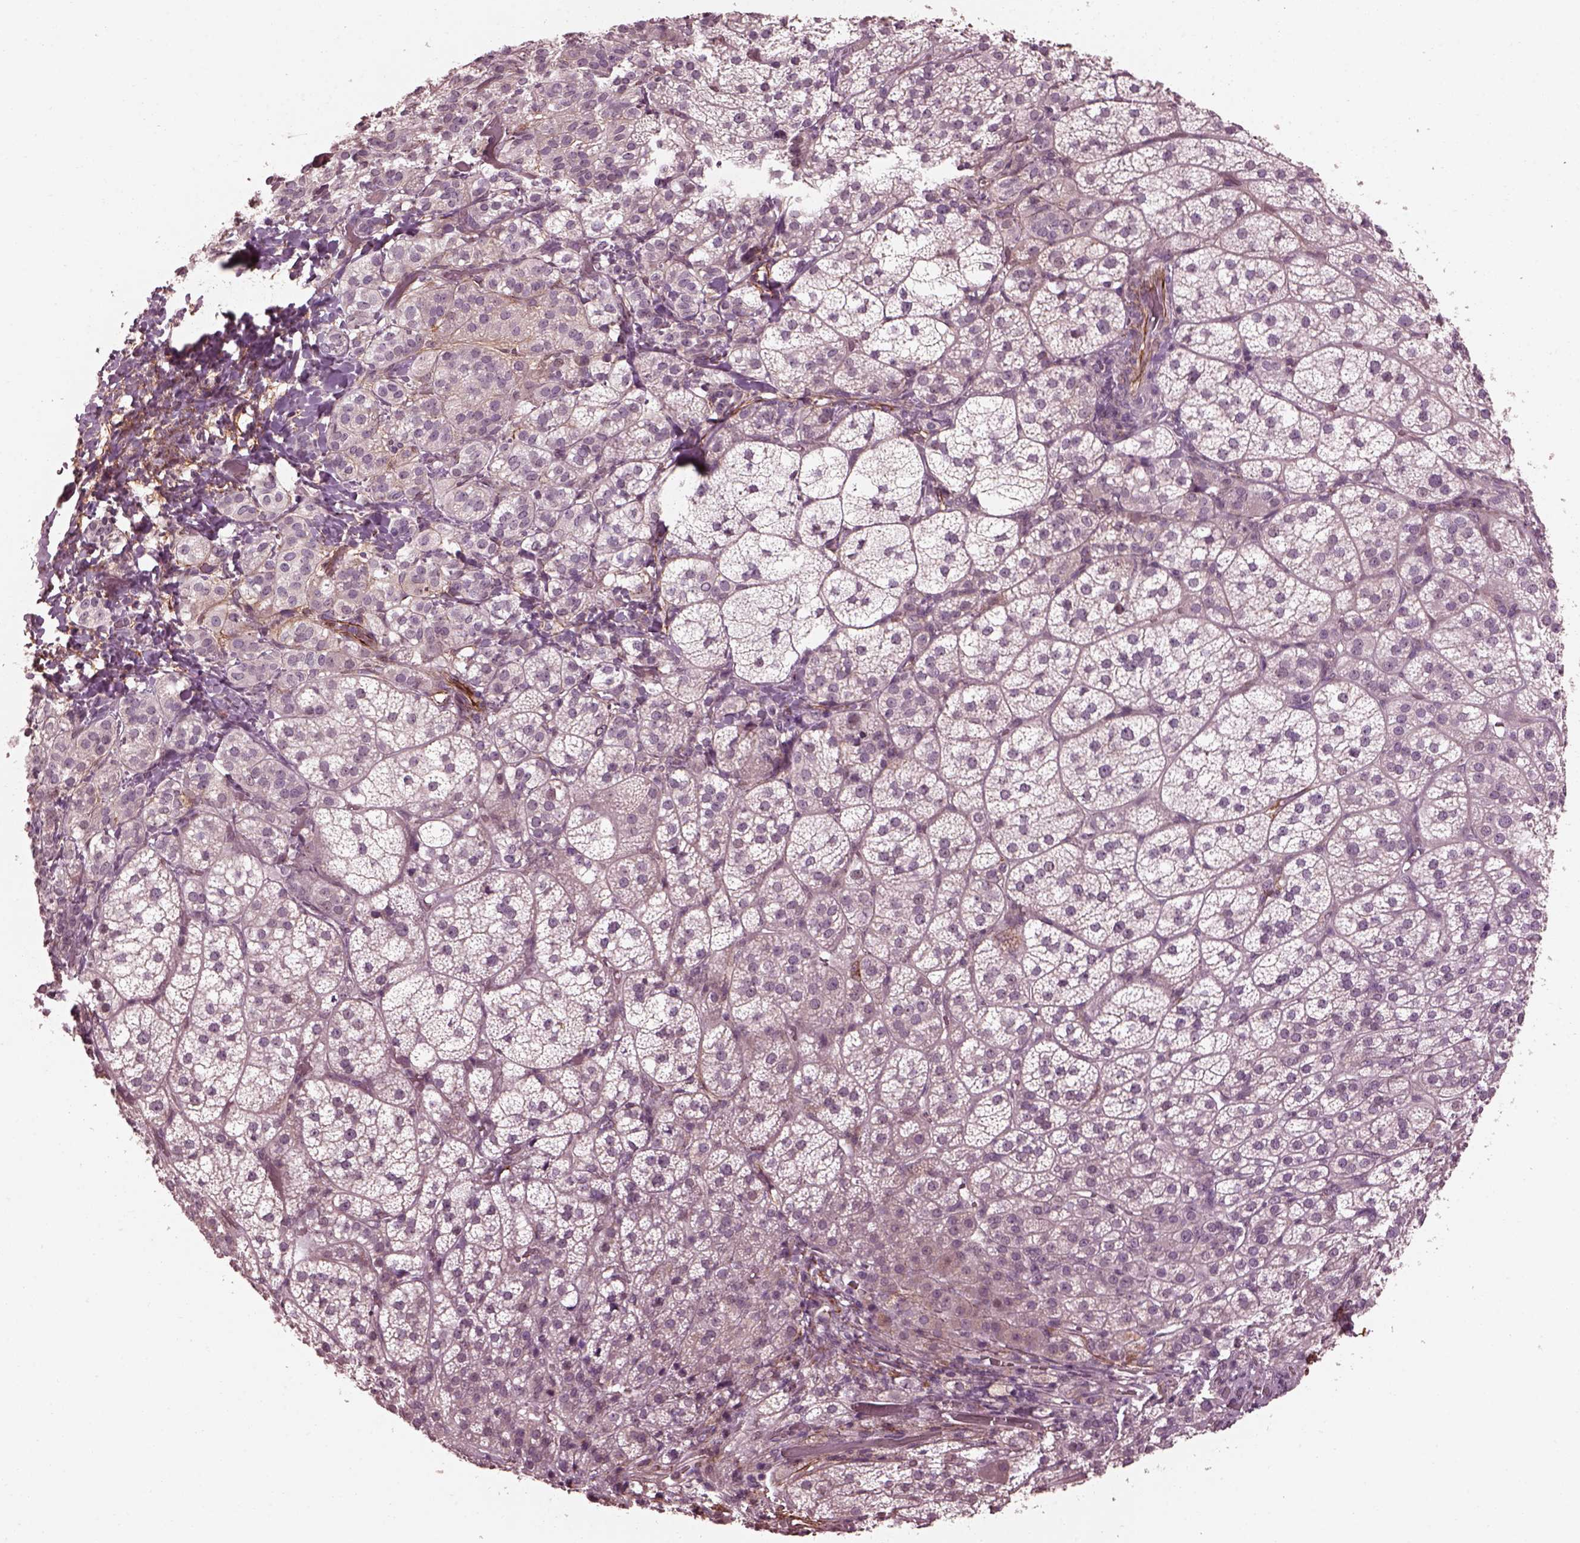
{"staining": {"intensity": "negative", "quantity": "none", "location": "none"}, "tissue": "adrenal gland", "cell_type": "Glandular cells", "image_type": "normal", "snomed": [{"axis": "morphology", "description": "Normal tissue, NOS"}, {"axis": "topography", "description": "Adrenal gland"}], "caption": "IHC of normal adrenal gland shows no staining in glandular cells.", "gene": "EFEMP1", "patient": {"sex": "female", "age": 60}}